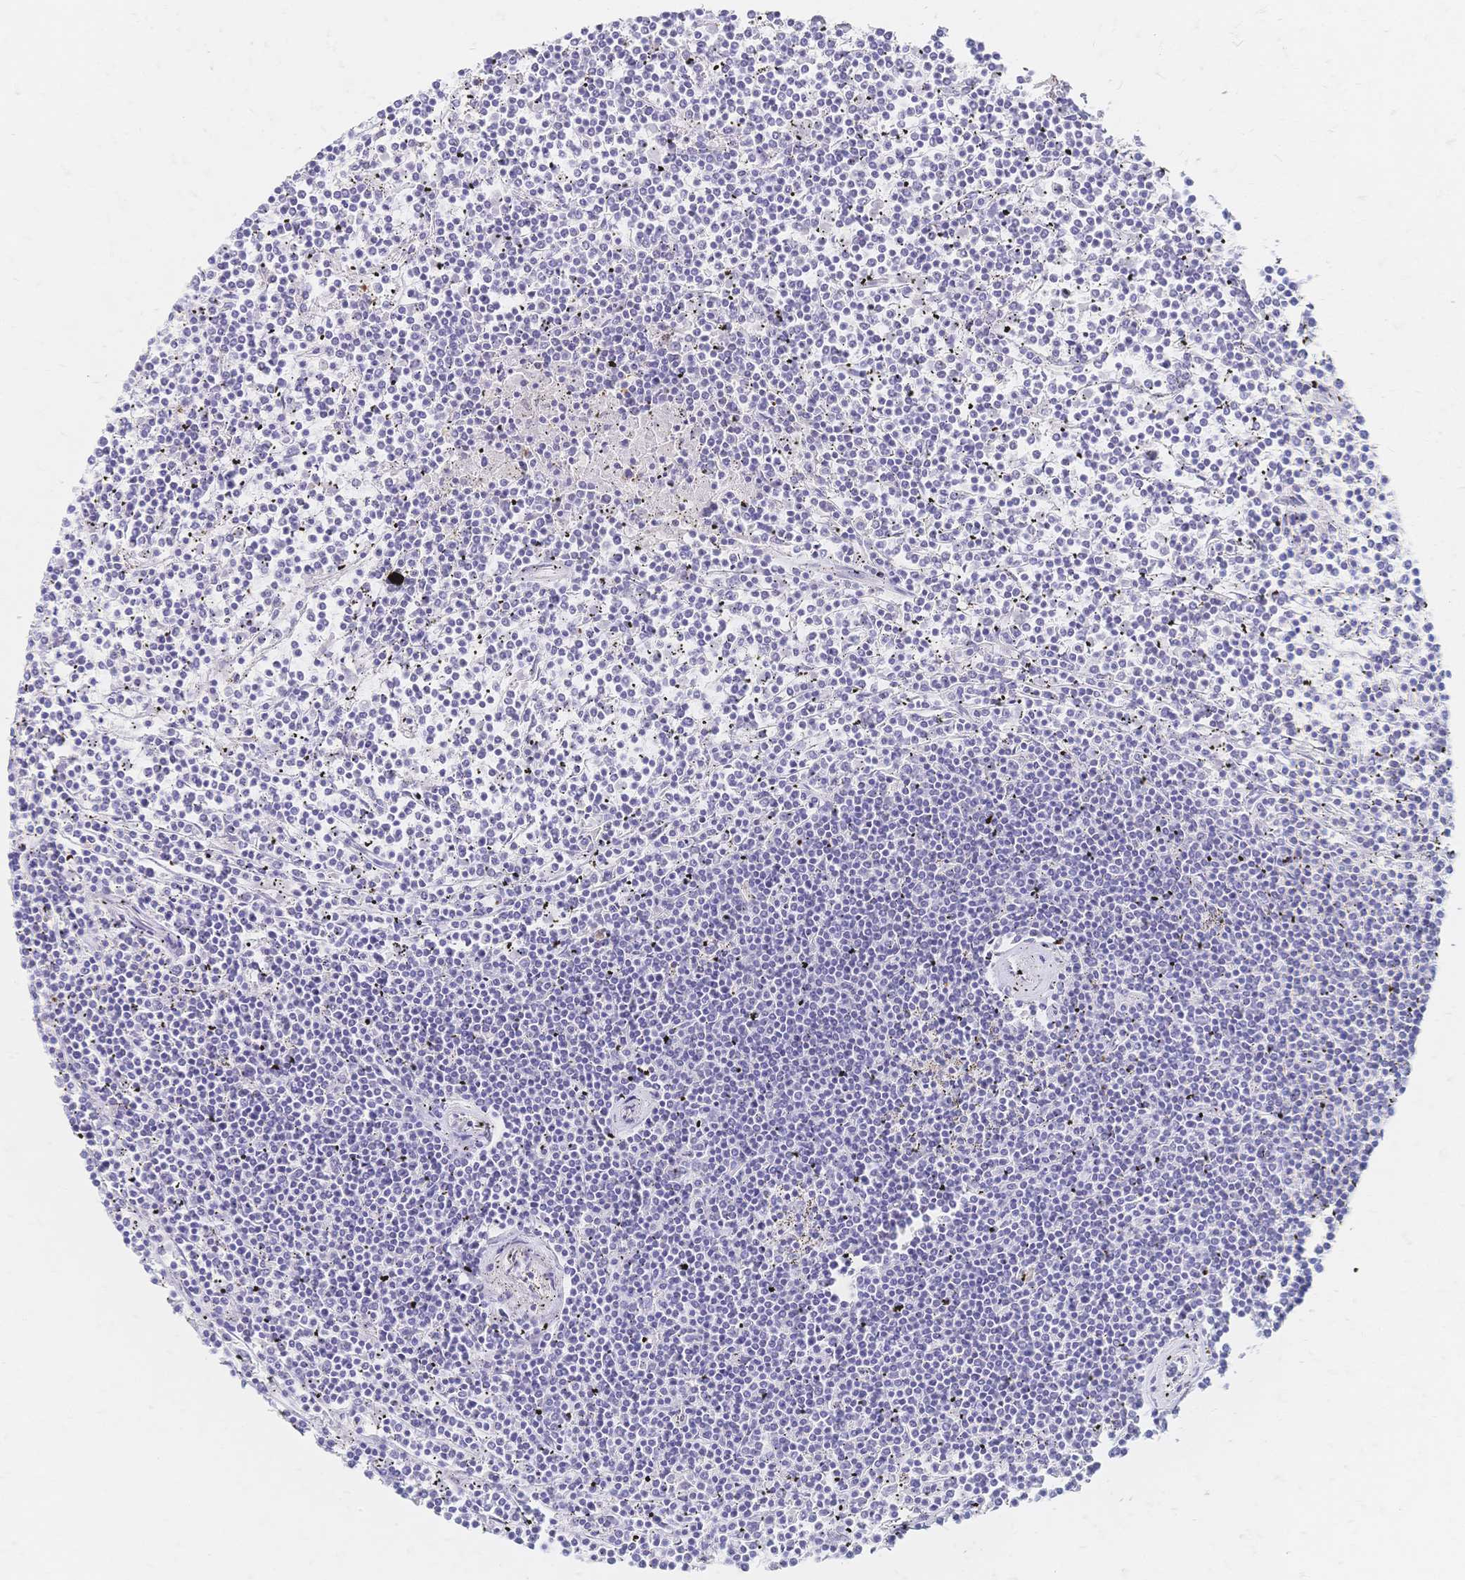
{"staining": {"intensity": "negative", "quantity": "none", "location": "none"}, "tissue": "lymphoma", "cell_type": "Tumor cells", "image_type": "cancer", "snomed": [{"axis": "morphology", "description": "Malignant lymphoma, non-Hodgkin's type, Low grade"}, {"axis": "topography", "description": "Spleen"}], "caption": "Immunohistochemistry of human lymphoma demonstrates no positivity in tumor cells.", "gene": "PSORS1C2", "patient": {"sex": "female", "age": 19}}